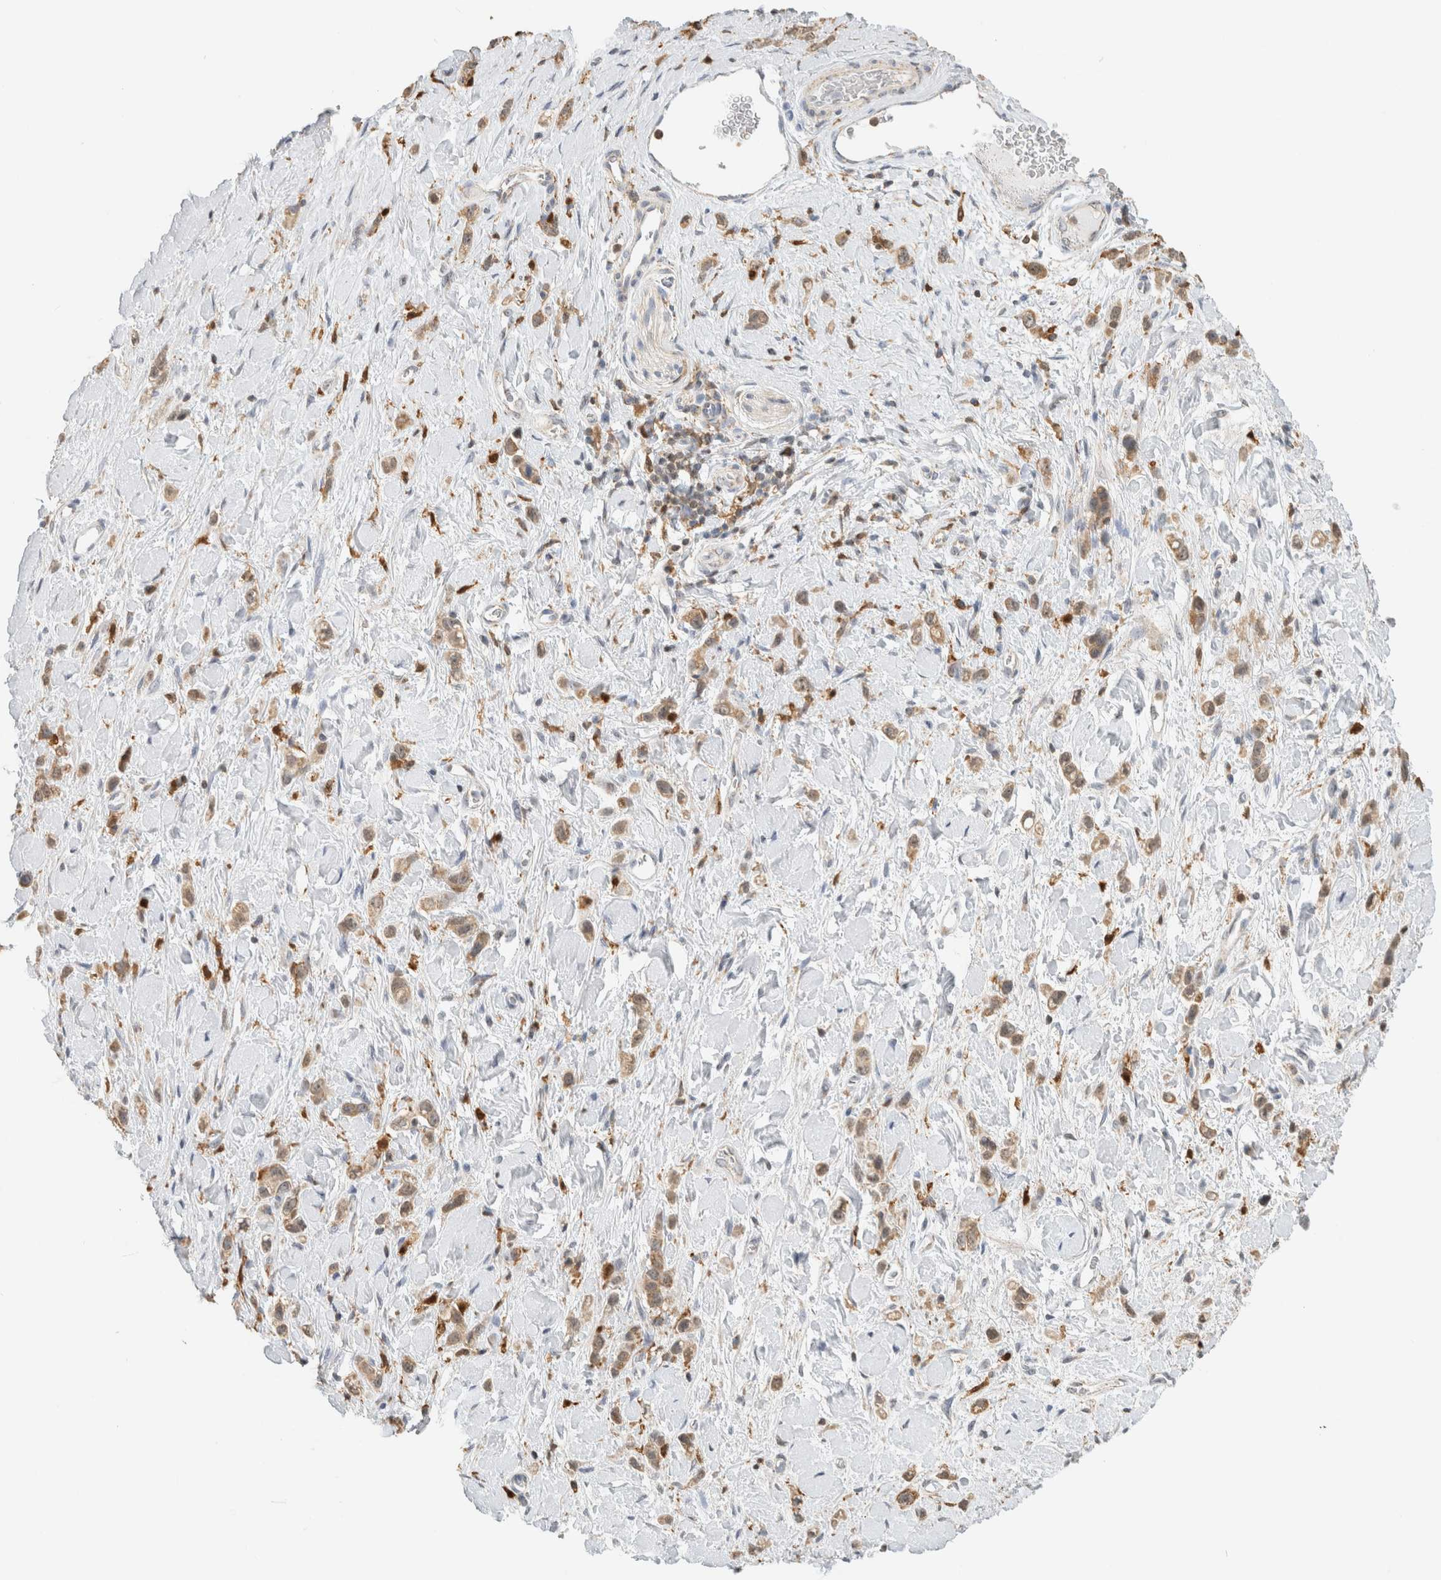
{"staining": {"intensity": "weak", "quantity": ">75%", "location": "cytoplasmic/membranous"}, "tissue": "stomach cancer", "cell_type": "Tumor cells", "image_type": "cancer", "snomed": [{"axis": "morphology", "description": "Adenocarcinoma, NOS"}, {"axis": "topography", "description": "Stomach"}], "caption": "There is low levels of weak cytoplasmic/membranous positivity in tumor cells of stomach cancer (adenocarcinoma), as demonstrated by immunohistochemical staining (brown color).", "gene": "CAPG", "patient": {"sex": "female", "age": 65}}